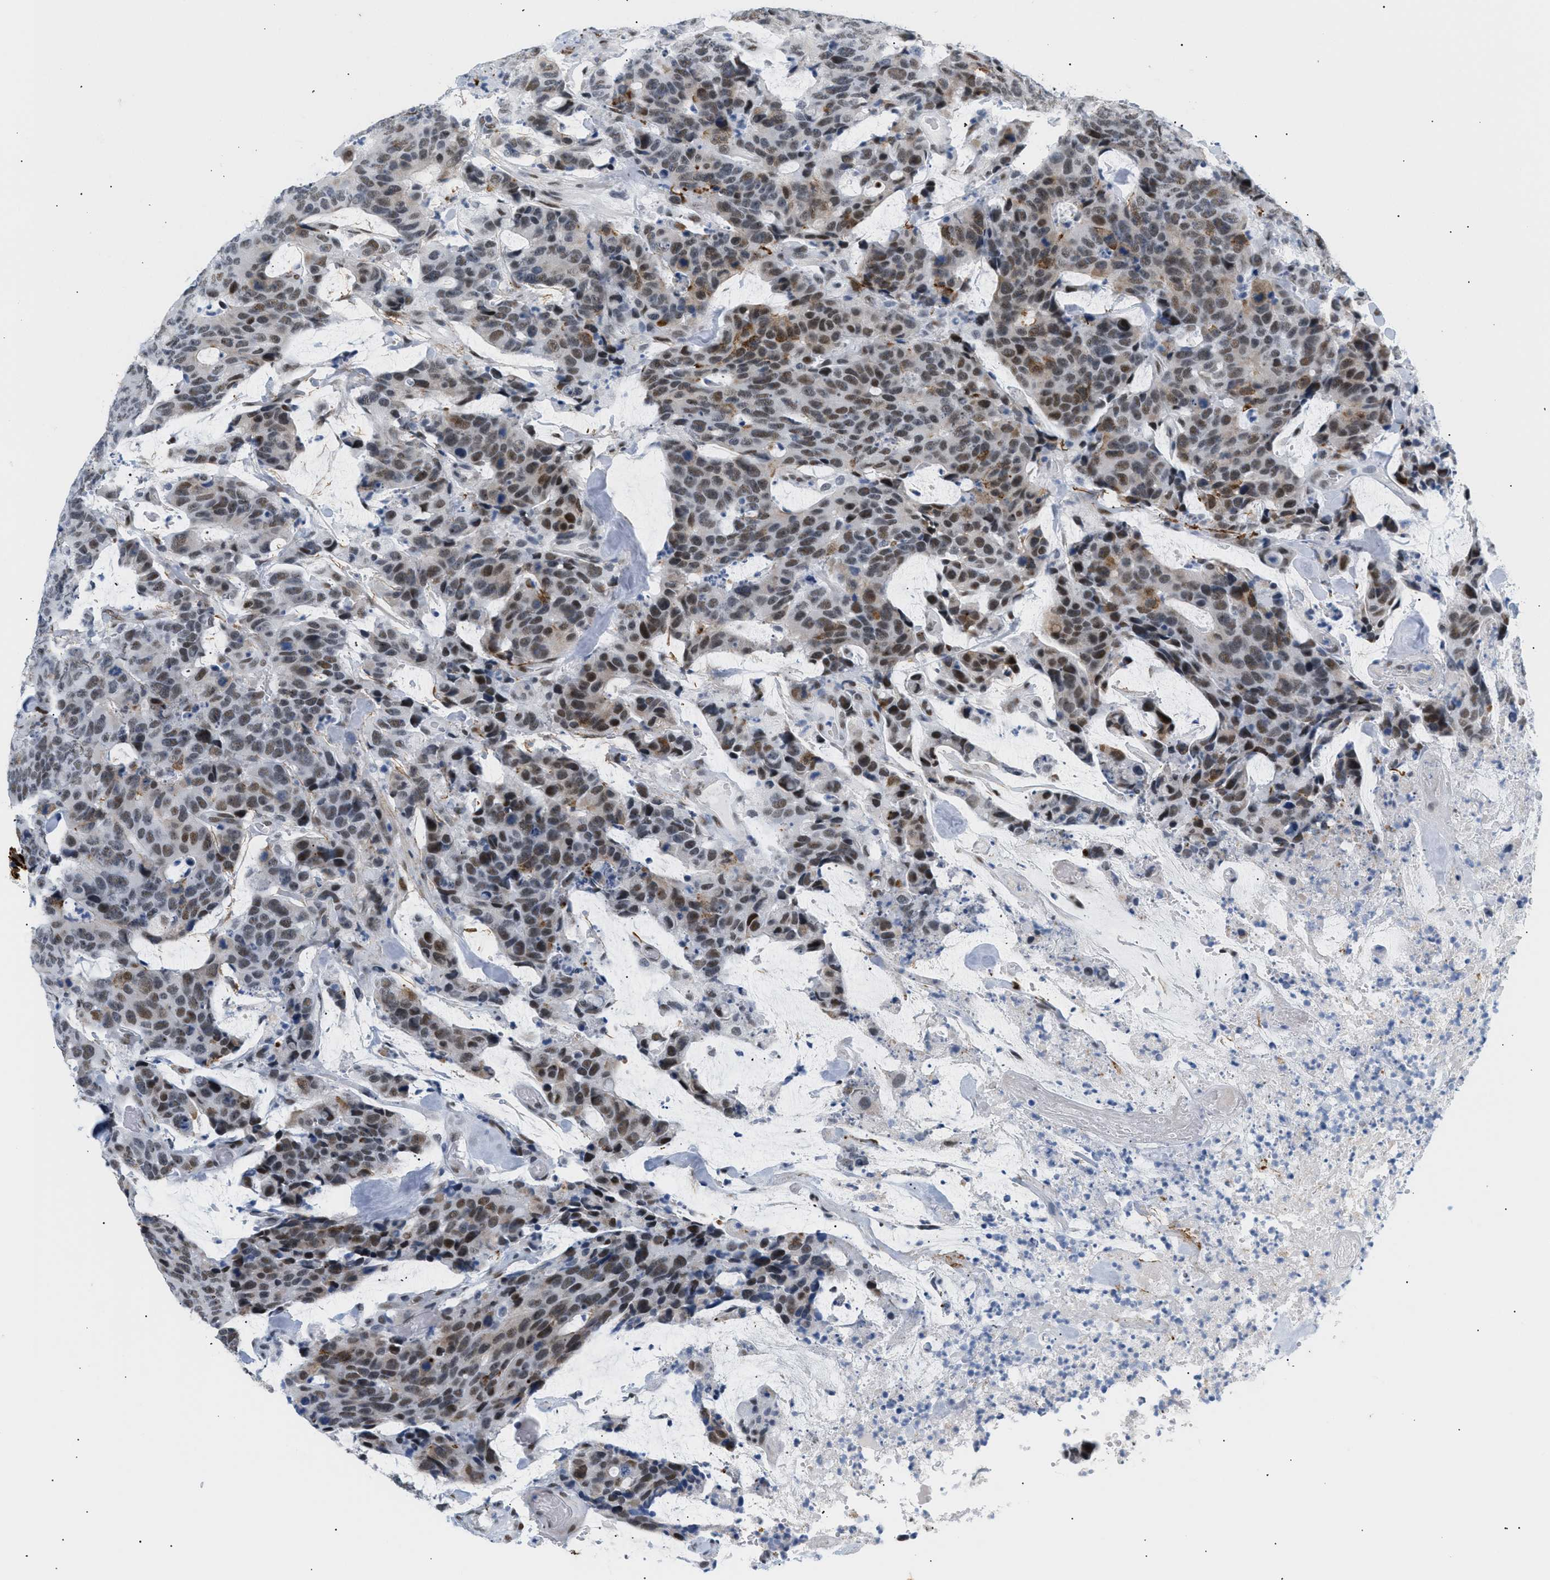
{"staining": {"intensity": "moderate", "quantity": "25%-75%", "location": "cytoplasmic/membranous,nuclear"}, "tissue": "colorectal cancer", "cell_type": "Tumor cells", "image_type": "cancer", "snomed": [{"axis": "morphology", "description": "Adenocarcinoma, NOS"}, {"axis": "topography", "description": "Colon"}], "caption": "This is a micrograph of immunohistochemistry staining of adenocarcinoma (colorectal), which shows moderate expression in the cytoplasmic/membranous and nuclear of tumor cells.", "gene": "ELN", "patient": {"sex": "female", "age": 86}}